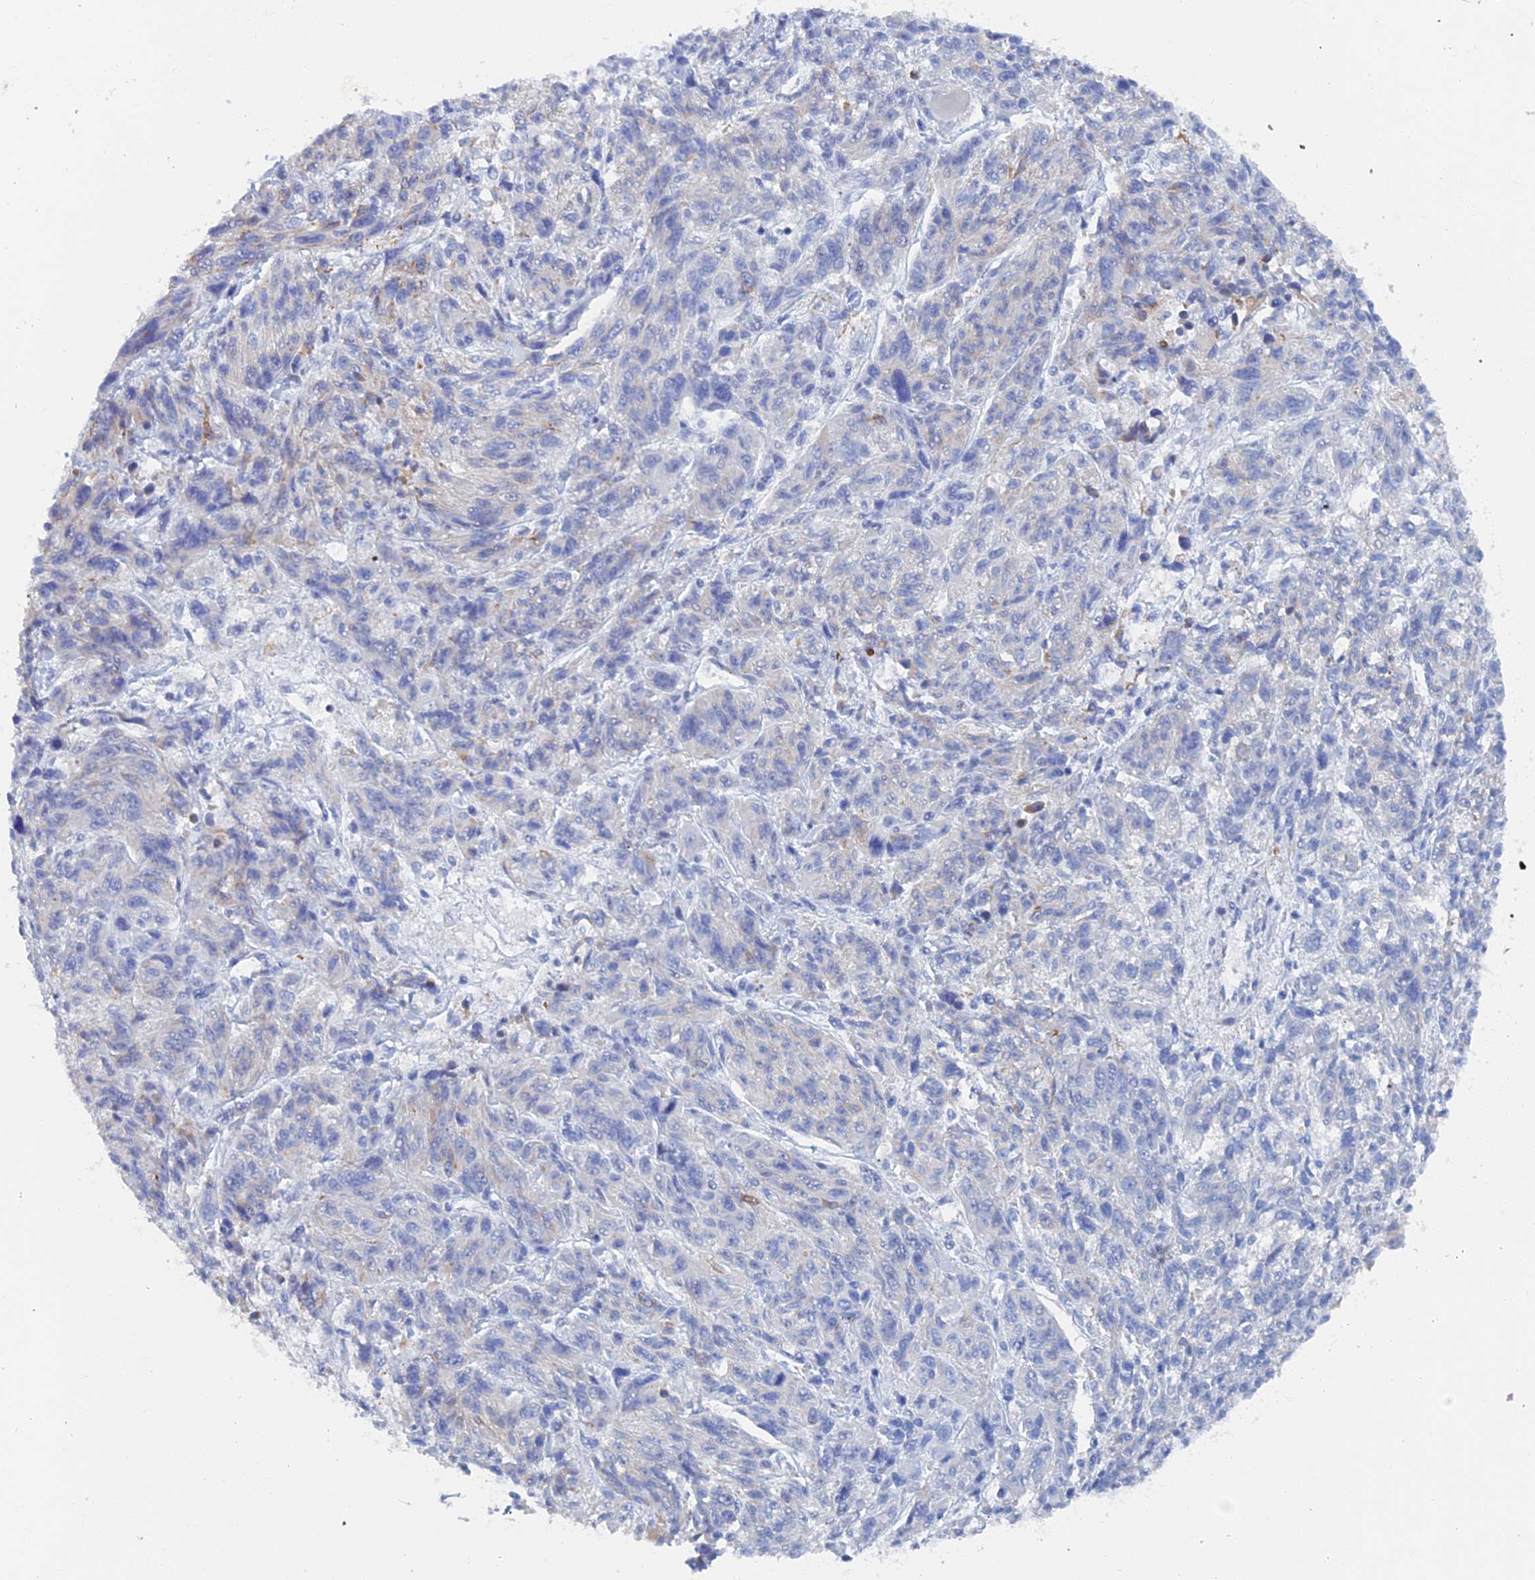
{"staining": {"intensity": "negative", "quantity": "none", "location": "none"}, "tissue": "melanoma", "cell_type": "Tumor cells", "image_type": "cancer", "snomed": [{"axis": "morphology", "description": "Malignant melanoma, NOS"}, {"axis": "topography", "description": "Skin"}], "caption": "Melanoma was stained to show a protein in brown. There is no significant positivity in tumor cells.", "gene": "COG7", "patient": {"sex": "male", "age": 53}}